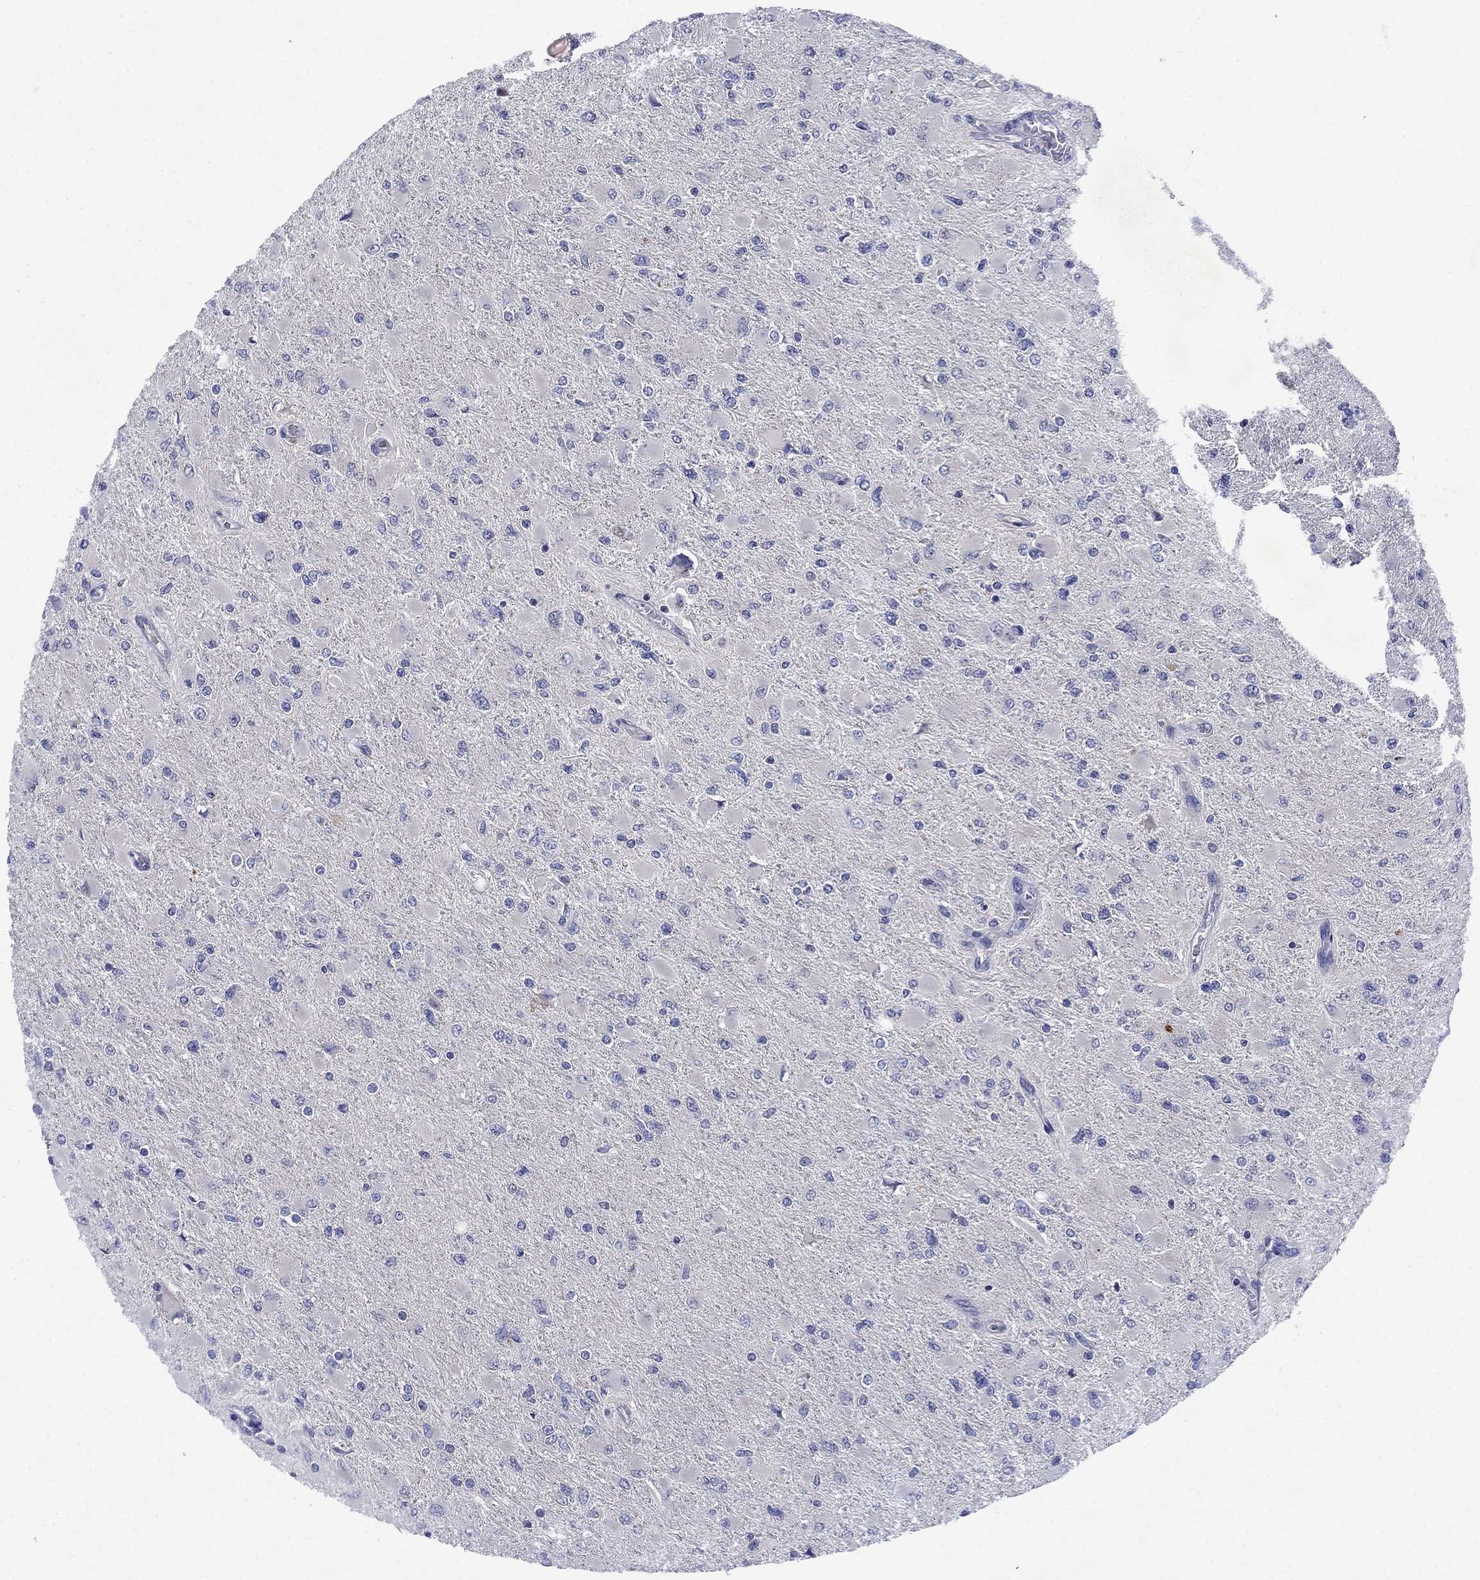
{"staining": {"intensity": "negative", "quantity": "none", "location": "none"}, "tissue": "glioma", "cell_type": "Tumor cells", "image_type": "cancer", "snomed": [{"axis": "morphology", "description": "Glioma, malignant, High grade"}, {"axis": "topography", "description": "Cerebral cortex"}], "caption": "High-grade glioma (malignant) stained for a protein using immunohistochemistry exhibits no staining tumor cells.", "gene": "STAB2", "patient": {"sex": "female", "age": 36}}